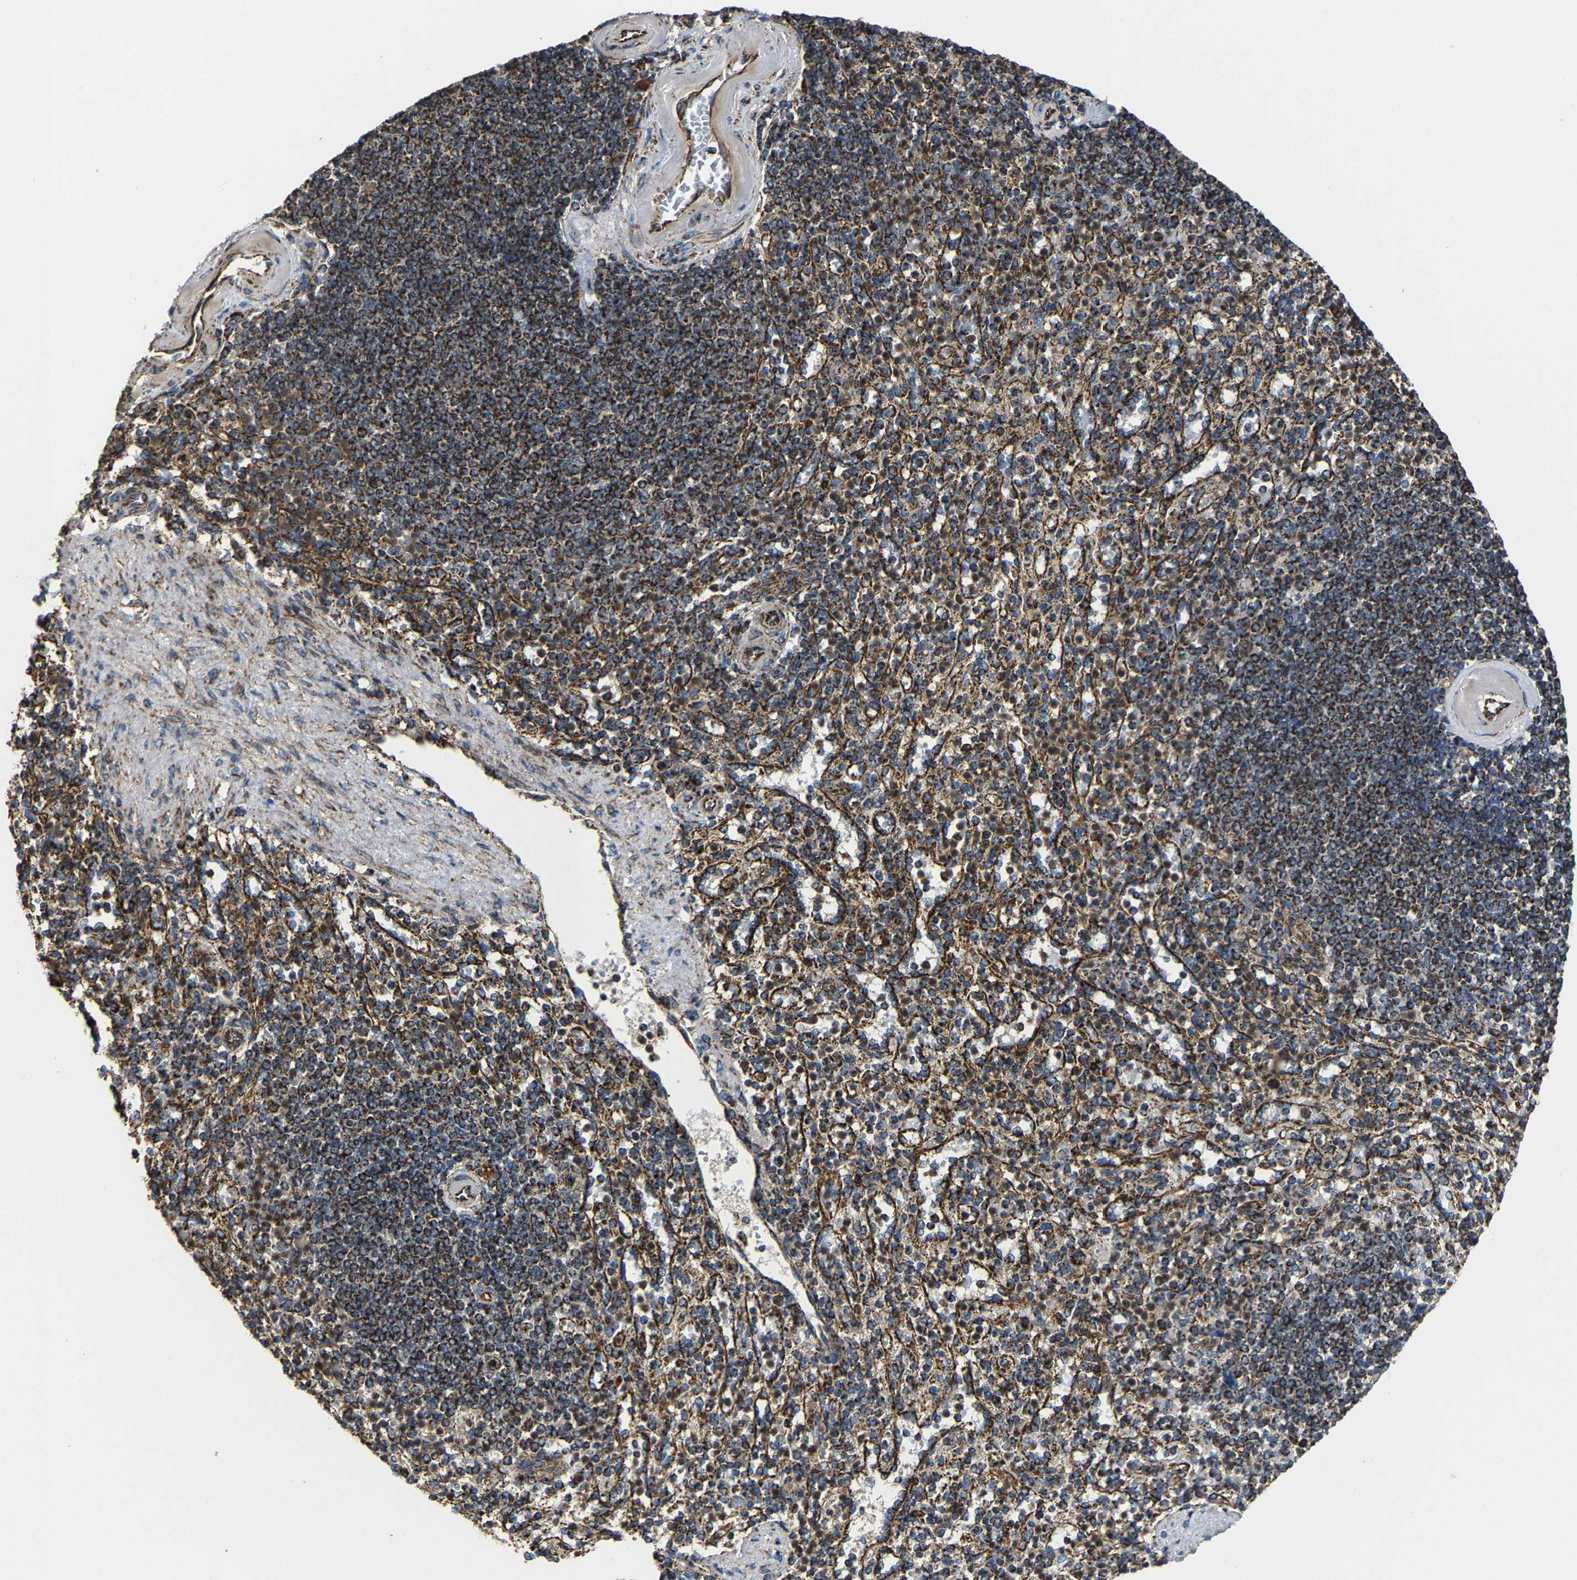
{"staining": {"intensity": "strong", "quantity": ">75%", "location": "cytoplasmic/membranous"}, "tissue": "spleen", "cell_type": "Cells in red pulp", "image_type": "normal", "snomed": [{"axis": "morphology", "description": "Normal tissue, NOS"}, {"axis": "topography", "description": "Spleen"}], "caption": "Immunohistochemistry staining of benign spleen, which demonstrates high levels of strong cytoplasmic/membranous positivity in about >75% of cells in red pulp indicating strong cytoplasmic/membranous protein expression. The staining was performed using DAB (brown) for protein detection and nuclei were counterstained in hematoxylin (blue).", "gene": "NDUFV3", "patient": {"sex": "female", "age": 74}}